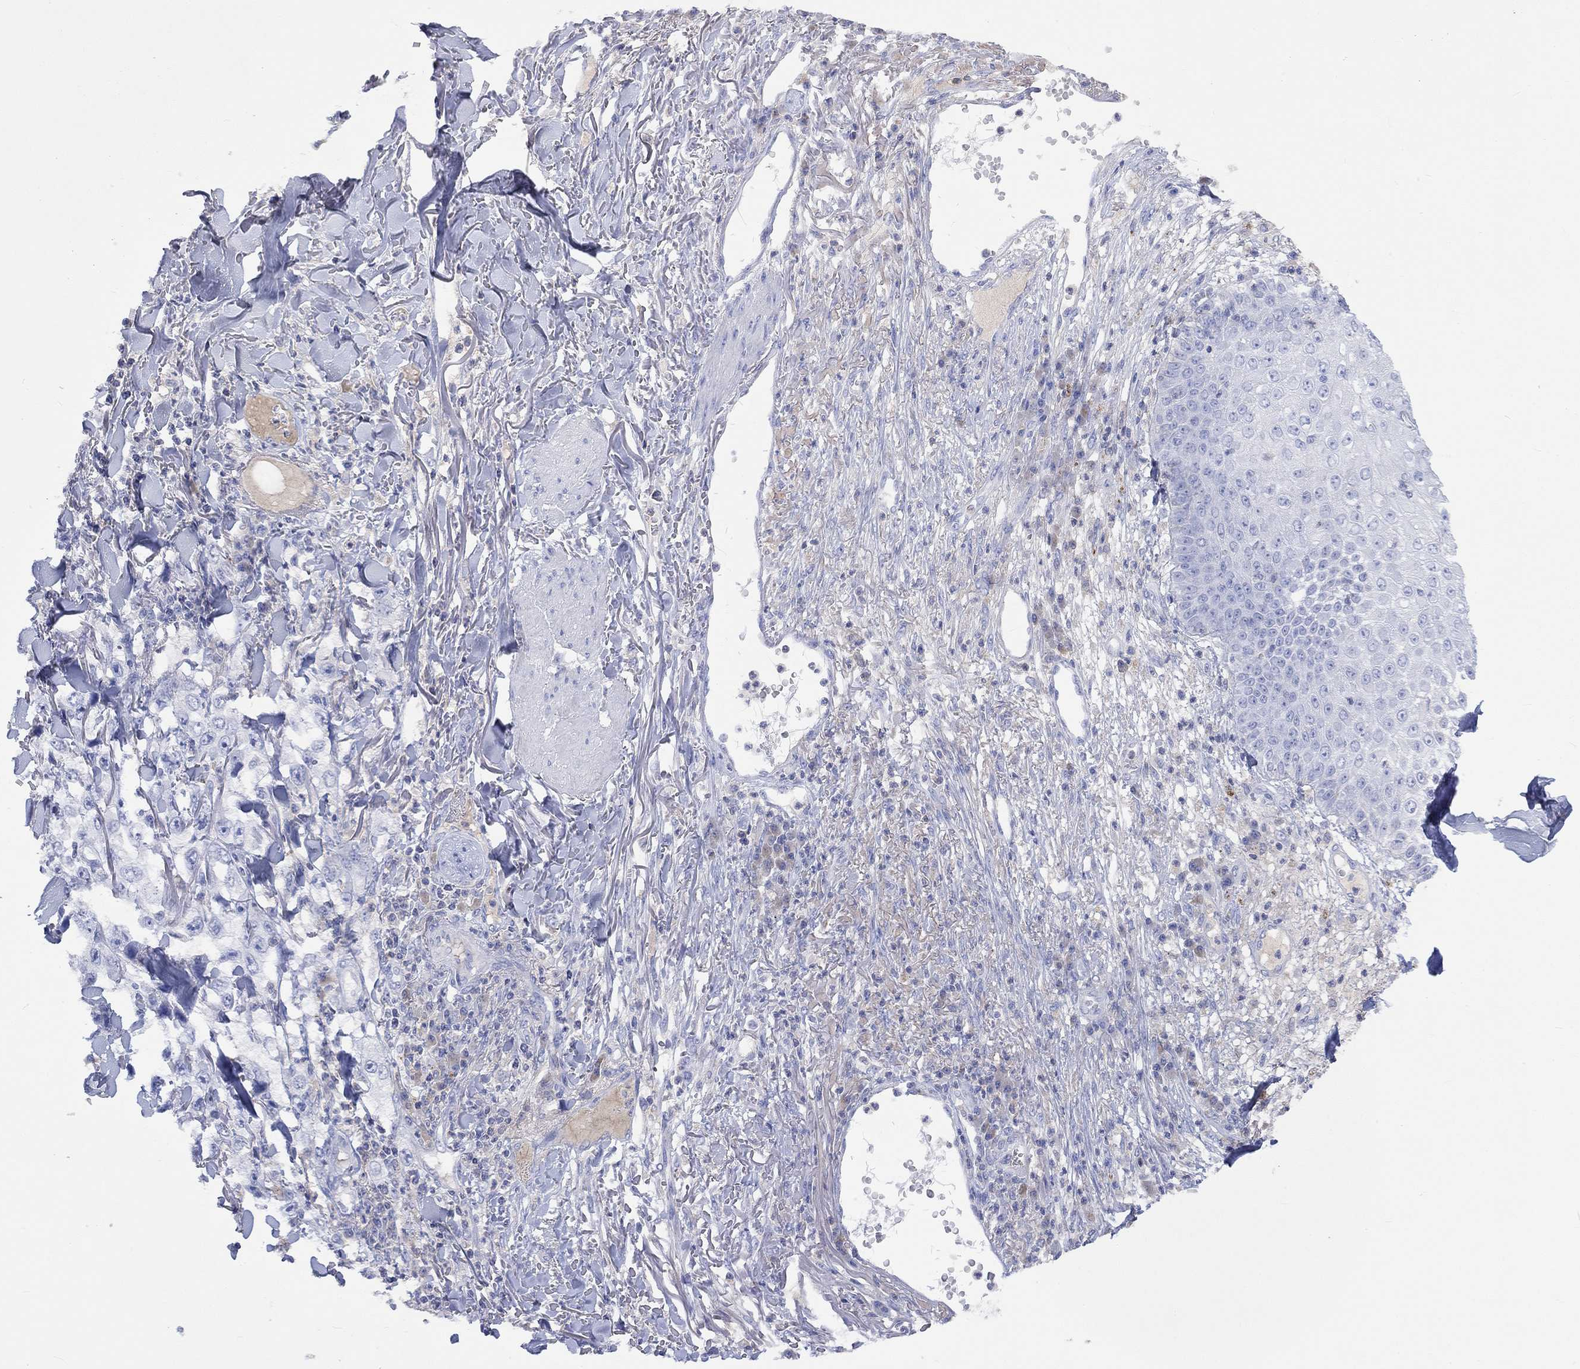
{"staining": {"intensity": "negative", "quantity": "none", "location": "none"}, "tissue": "skin cancer", "cell_type": "Tumor cells", "image_type": "cancer", "snomed": [{"axis": "morphology", "description": "Squamous cell carcinoma, NOS"}, {"axis": "topography", "description": "Skin"}], "caption": "The histopathology image displays no significant staining in tumor cells of squamous cell carcinoma (skin). (DAB immunohistochemistry (IHC) visualized using brightfield microscopy, high magnification).", "gene": "GCM1", "patient": {"sex": "male", "age": 82}}